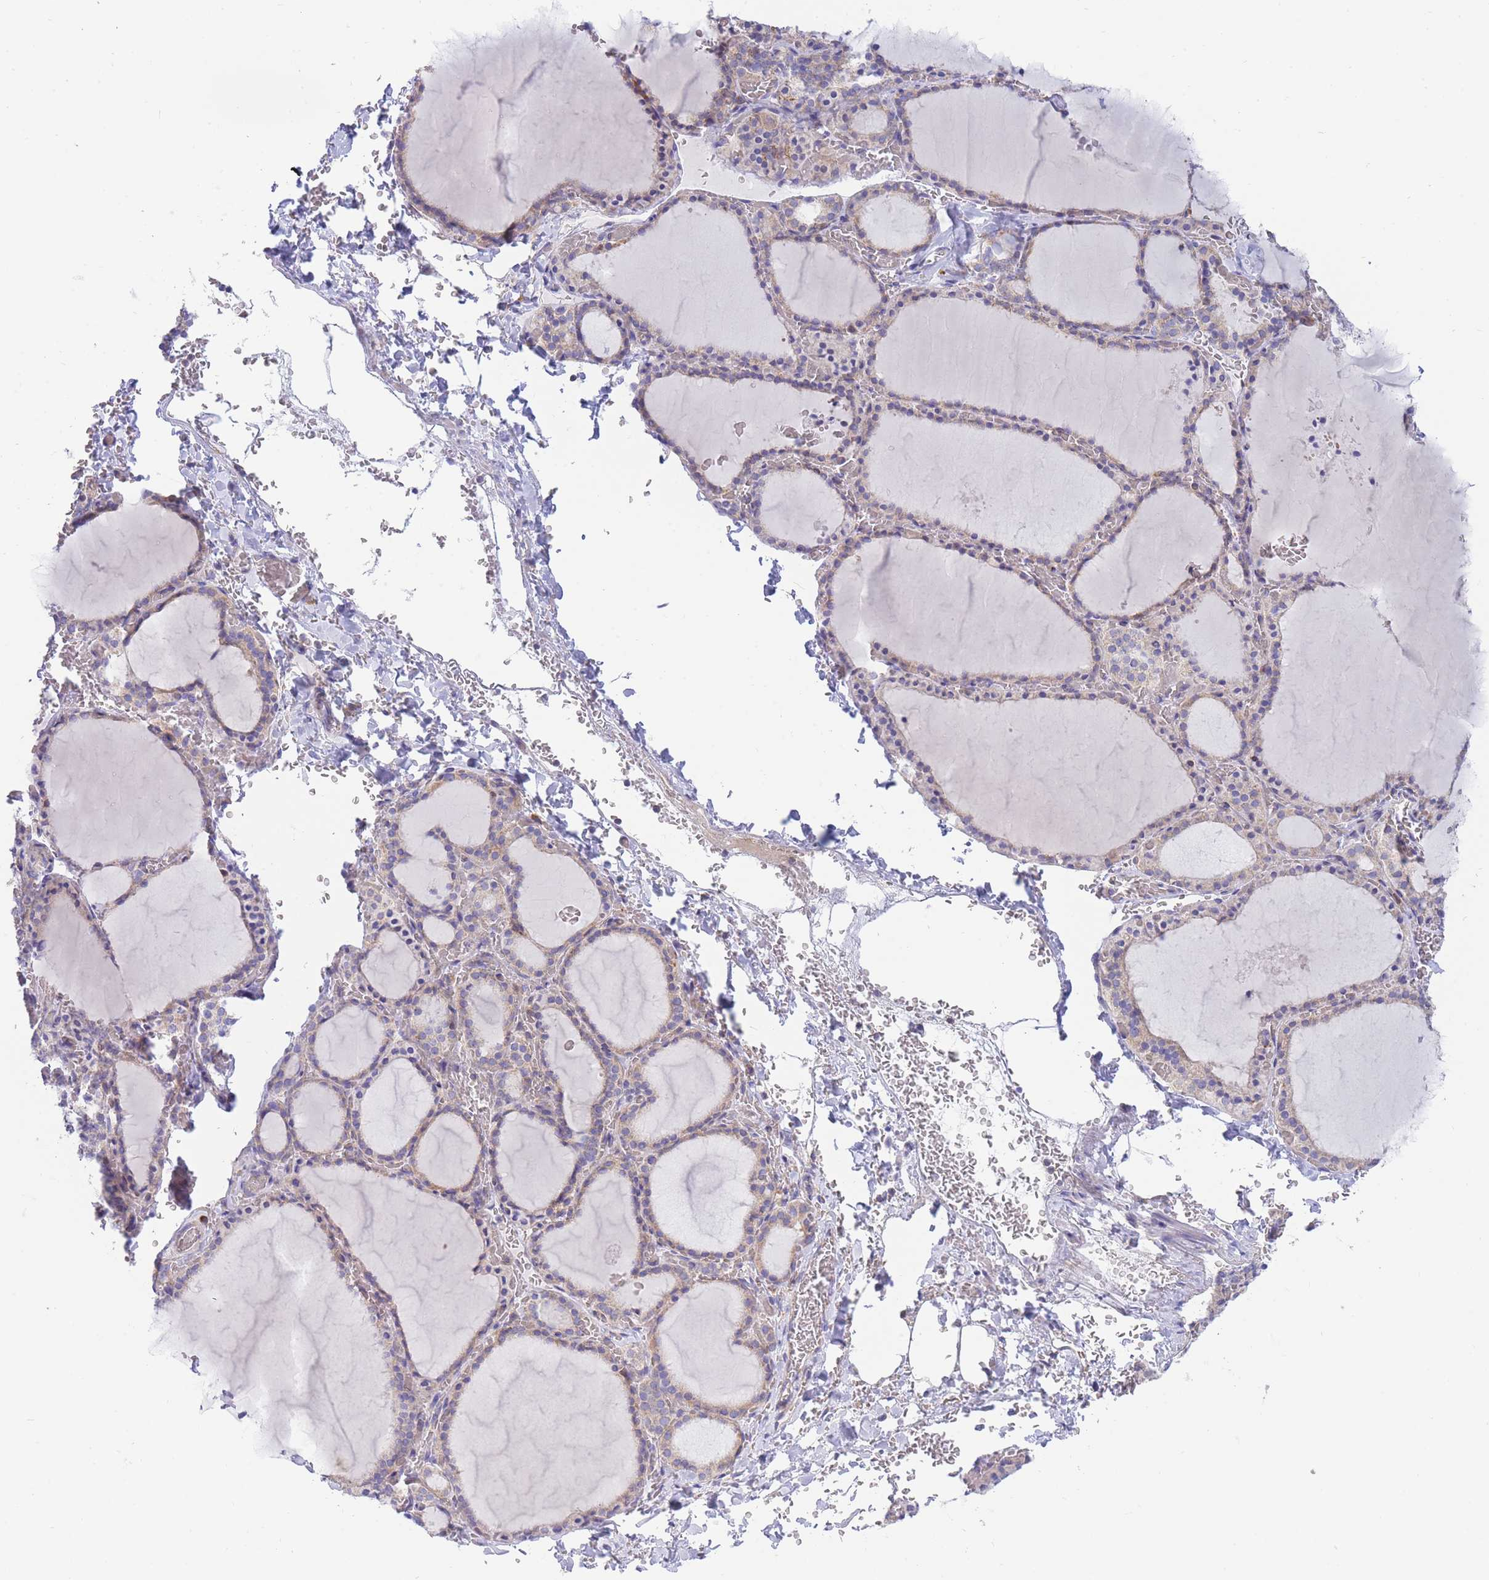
{"staining": {"intensity": "weak", "quantity": ">75%", "location": "cytoplasmic/membranous"}, "tissue": "thyroid gland", "cell_type": "Glandular cells", "image_type": "normal", "snomed": [{"axis": "morphology", "description": "Normal tissue, NOS"}, {"axis": "topography", "description": "Thyroid gland"}], "caption": "Thyroid gland stained for a protein reveals weak cytoplasmic/membranous positivity in glandular cells. (DAB (3,3'-diaminobenzidine) IHC with brightfield microscopy, high magnification).", "gene": "SH2B2", "patient": {"sex": "female", "age": 39}}